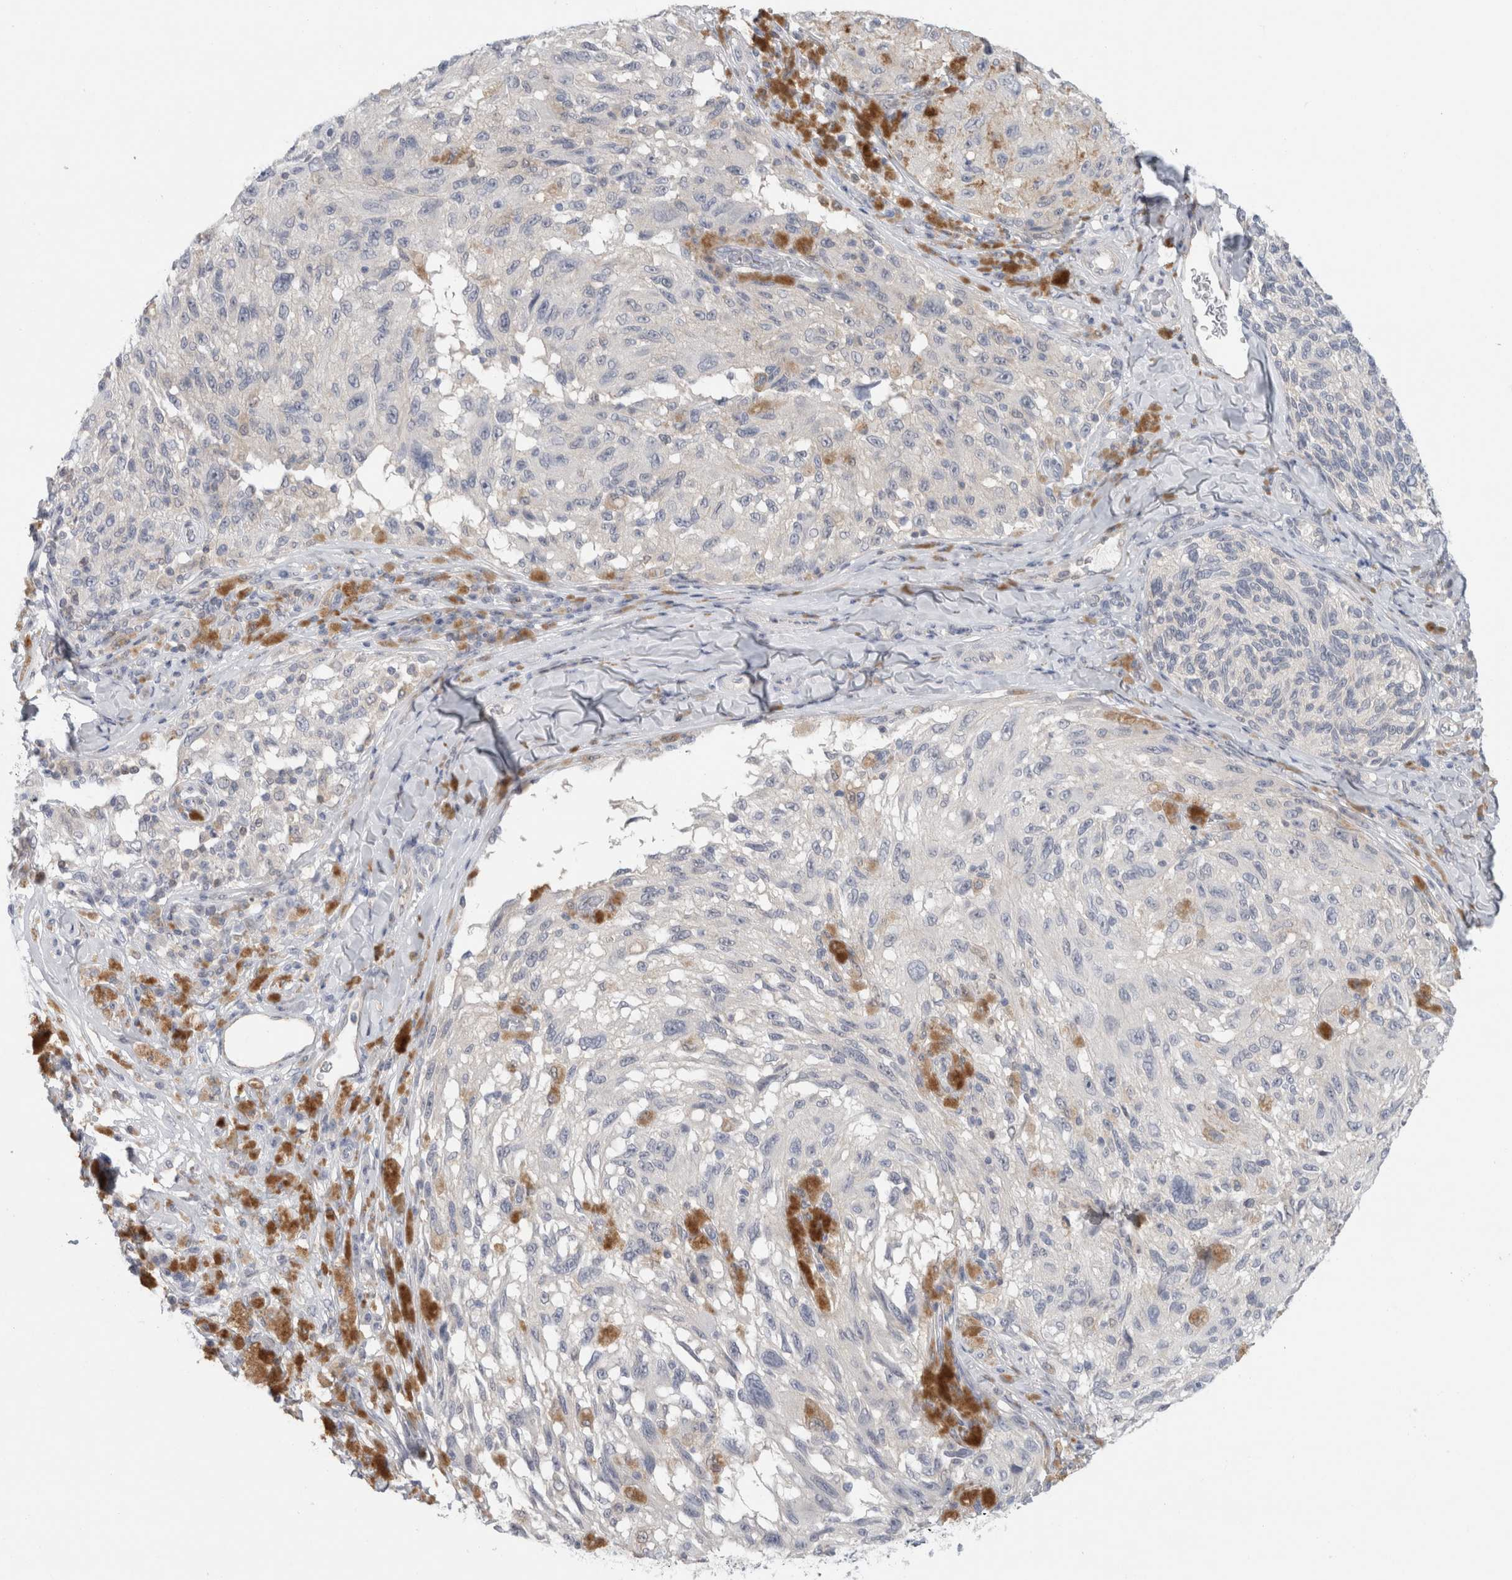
{"staining": {"intensity": "negative", "quantity": "none", "location": "none"}, "tissue": "melanoma", "cell_type": "Tumor cells", "image_type": "cancer", "snomed": [{"axis": "morphology", "description": "Malignant melanoma, NOS"}, {"axis": "topography", "description": "Skin"}], "caption": "Tumor cells show no significant protein staining in malignant melanoma.", "gene": "CASP6", "patient": {"sex": "female", "age": 73}}